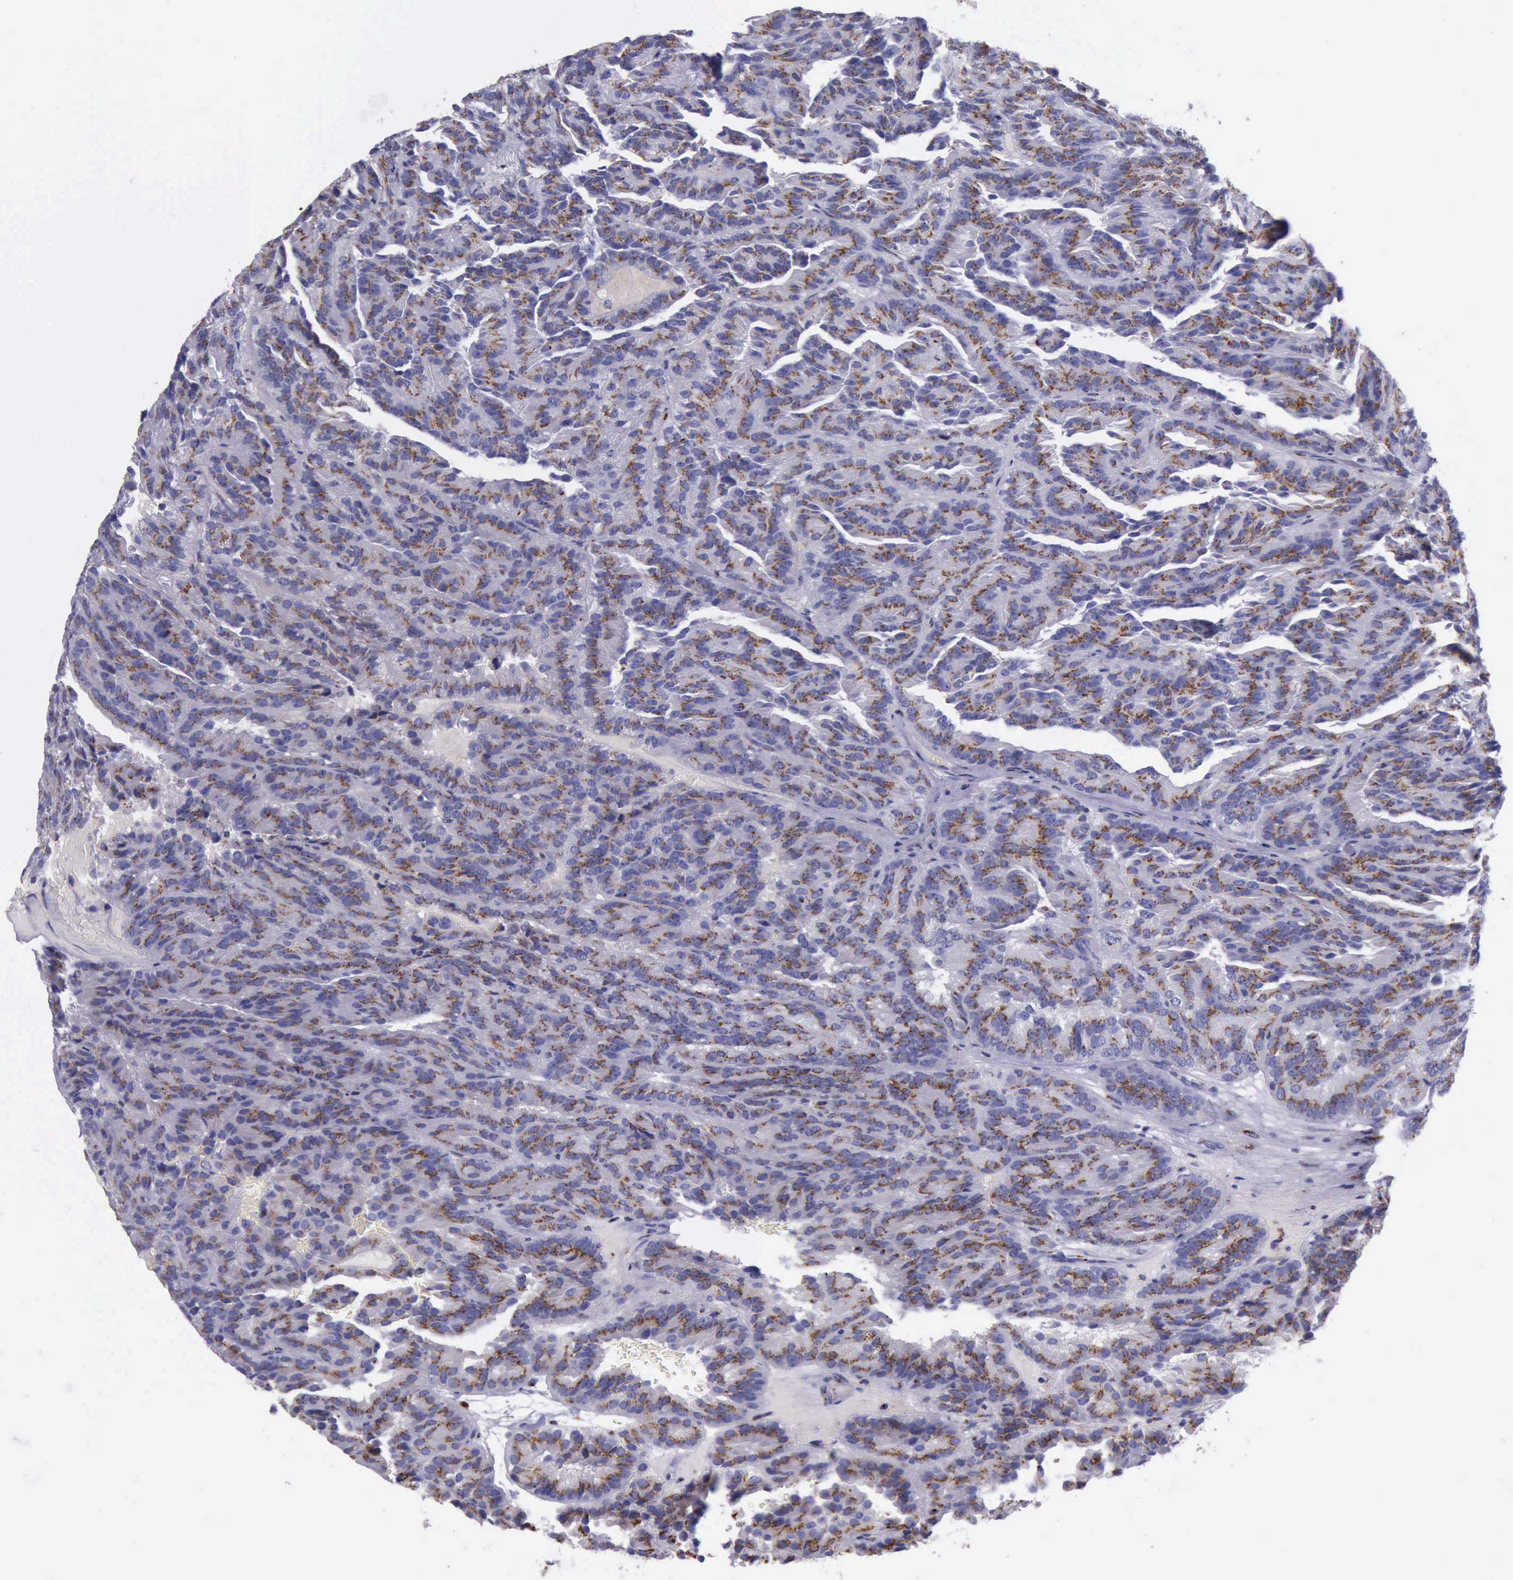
{"staining": {"intensity": "strong", "quantity": ">75%", "location": "cytoplasmic/membranous"}, "tissue": "renal cancer", "cell_type": "Tumor cells", "image_type": "cancer", "snomed": [{"axis": "morphology", "description": "Adenocarcinoma, NOS"}, {"axis": "topography", "description": "Kidney"}], "caption": "Human adenocarcinoma (renal) stained for a protein (brown) exhibits strong cytoplasmic/membranous positive positivity in about >75% of tumor cells.", "gene": "GOLGA5", "patient": {"sex": "male", "age": 46}}